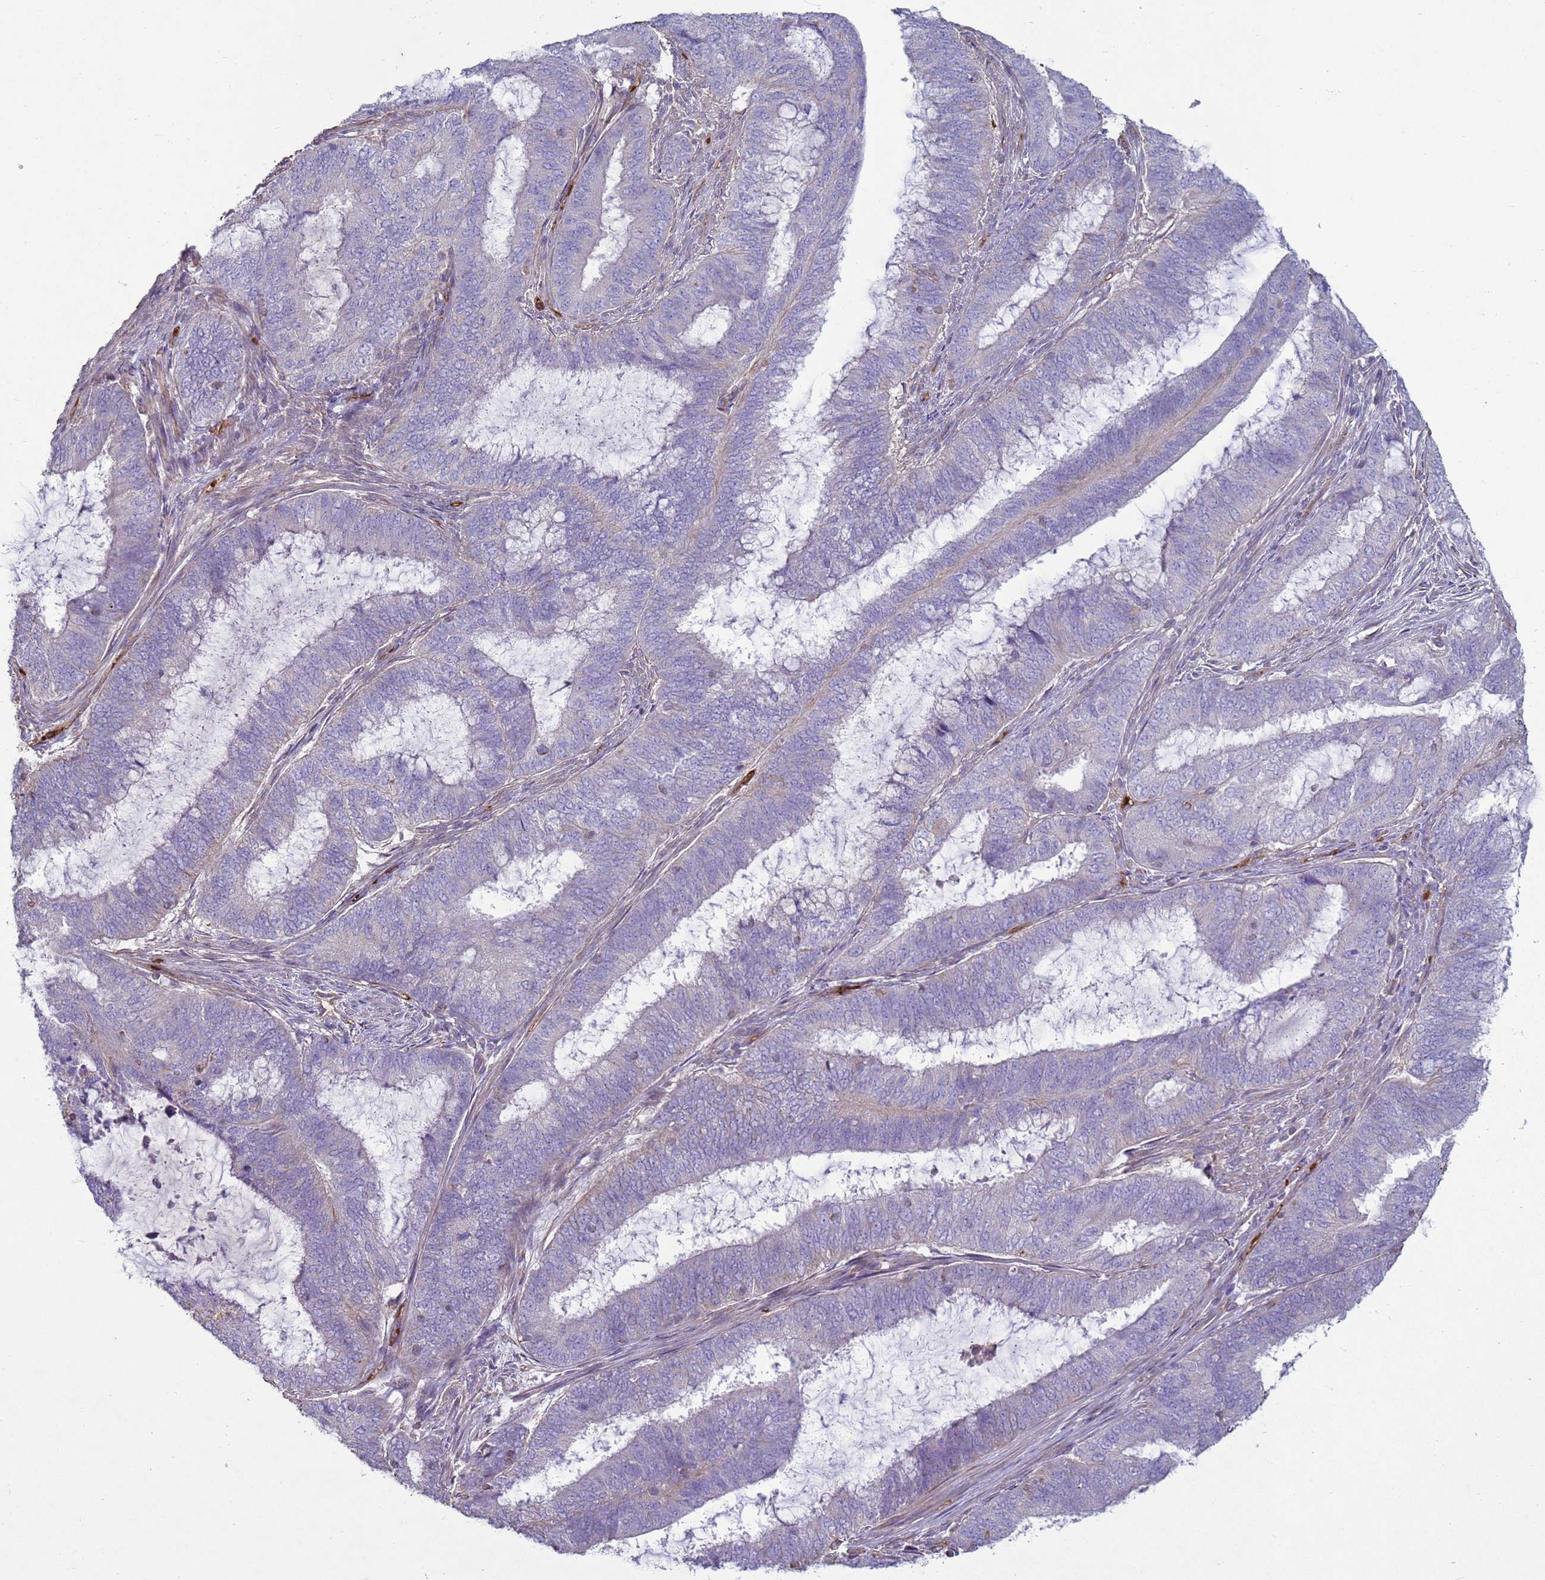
{"staining": {"intensity": "negative", "quantity": "none", "location": "none"}, "tissue": "endometrial cancer", "cell_type": "Tumor cells", "image_type": "cancer", "snomed": [{"axis": "morphology", "description": "Adenocarcinoma, NOS"}, {"axis": "topography", "description": "Endometrium"}], "caption": "IHC image of neoplastic tissue: endometrial adenocarcinoma stained with DAB shows no significant protein expression in tumor cells.", "gene": "SGIP1", "patient": {"sex": "female", "age": 51}}